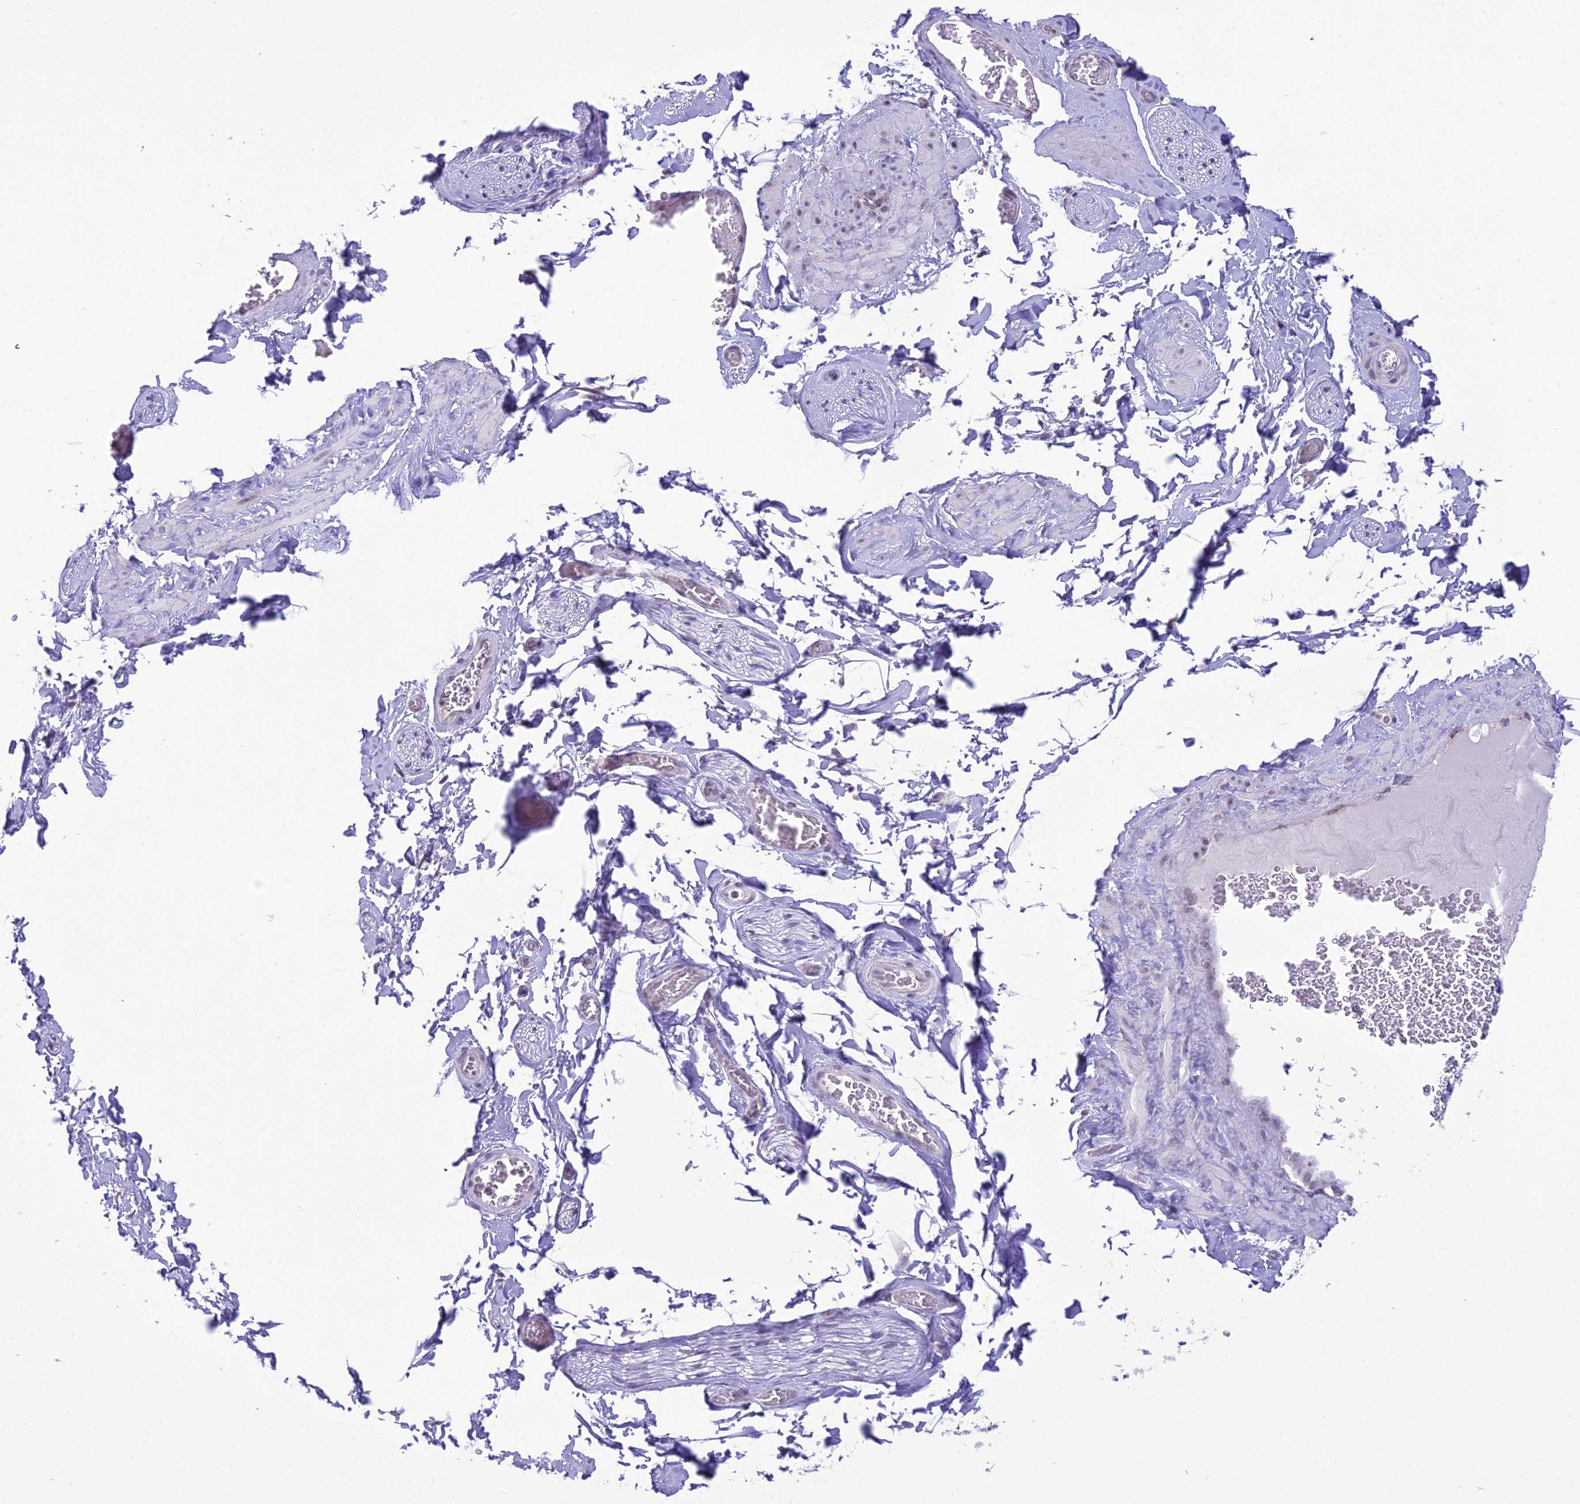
{"staining": {"intensity": "negative", "quantity": "none", "location": "none"}, "tissue": "adipose tissue", "cell_type": "Adipocytes", "image_type": "normal", "snomed": [{"axis": "morphology", "description": "Normal tissue, NOS"}, {"axis": "topography", "description": "Soft tissue"}, {"axis": "topography", "description": "Adipose tissue"}, {"axis": "topography", "description": "Vascular tissue"}, {"axis": "topography", "description": "Peripheral nerve tissue"}], "caption": "Immunohistochemistry (IHC) histopathology image of benign adipose tissue stained for a protein (brown), which exhibits no staining in adipocytes.", "gene": "RPS26", "patient": {"sex": "male", "age": 46}}